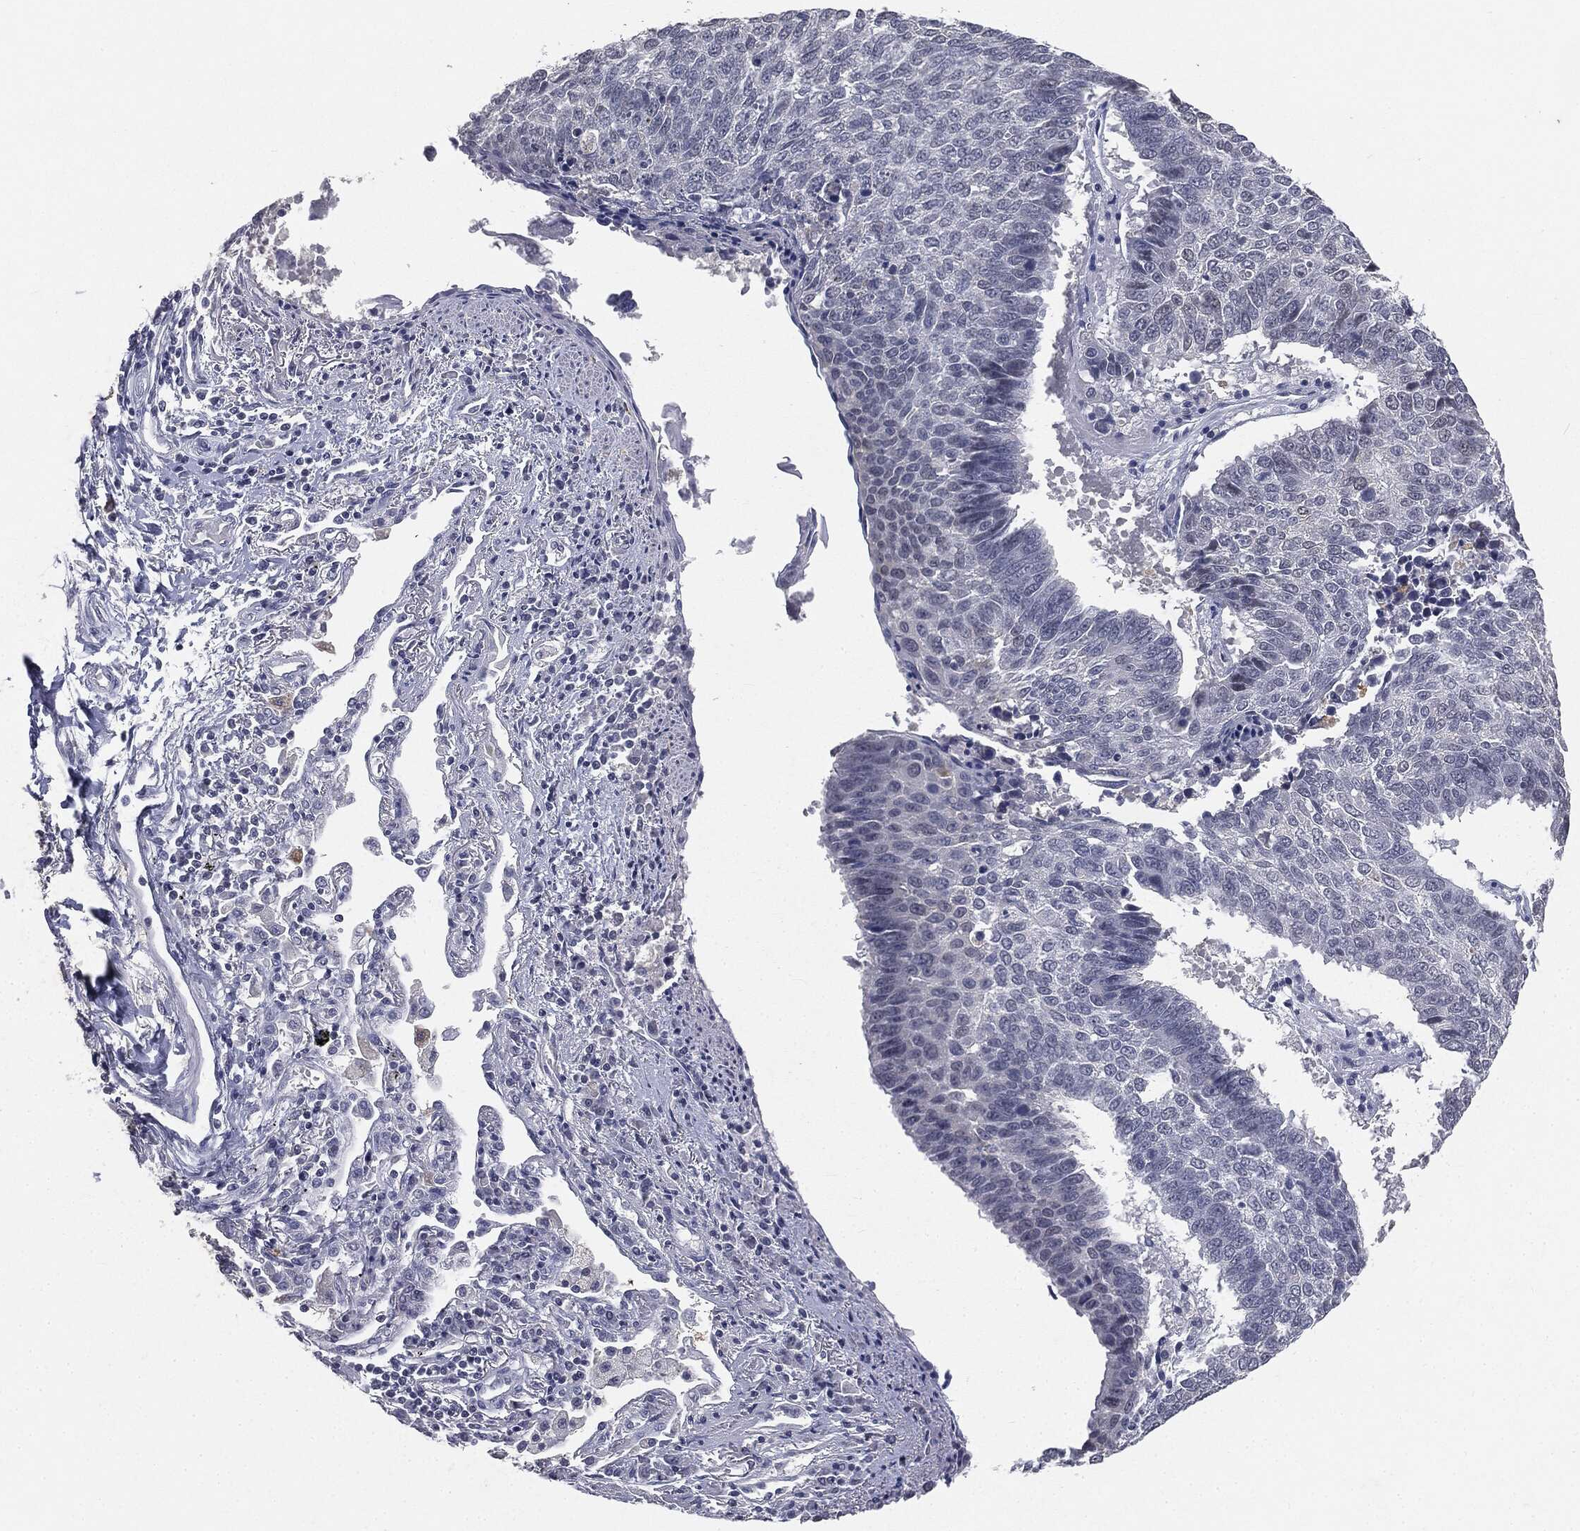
{"staining": {"intensity": "negative", "quantity": "none", "location": "none"}, "tissue": "lung cancer", "cell_type": "Tumor cells", "image_type": "cancer", "snomed": [{"axis": "morphology", "description": "Squamous cell carcinoma, NOS"}, {"axis": "topography", "description": "Lung"}], "caption": "Lung cancer (squamous cell carcinoma) stained for a protein using immunohistochemistry (IHC) exhibits no expression tumor cells.", "gene": "SLC2A2", "patient": {"sex": "male", "age": 73}}